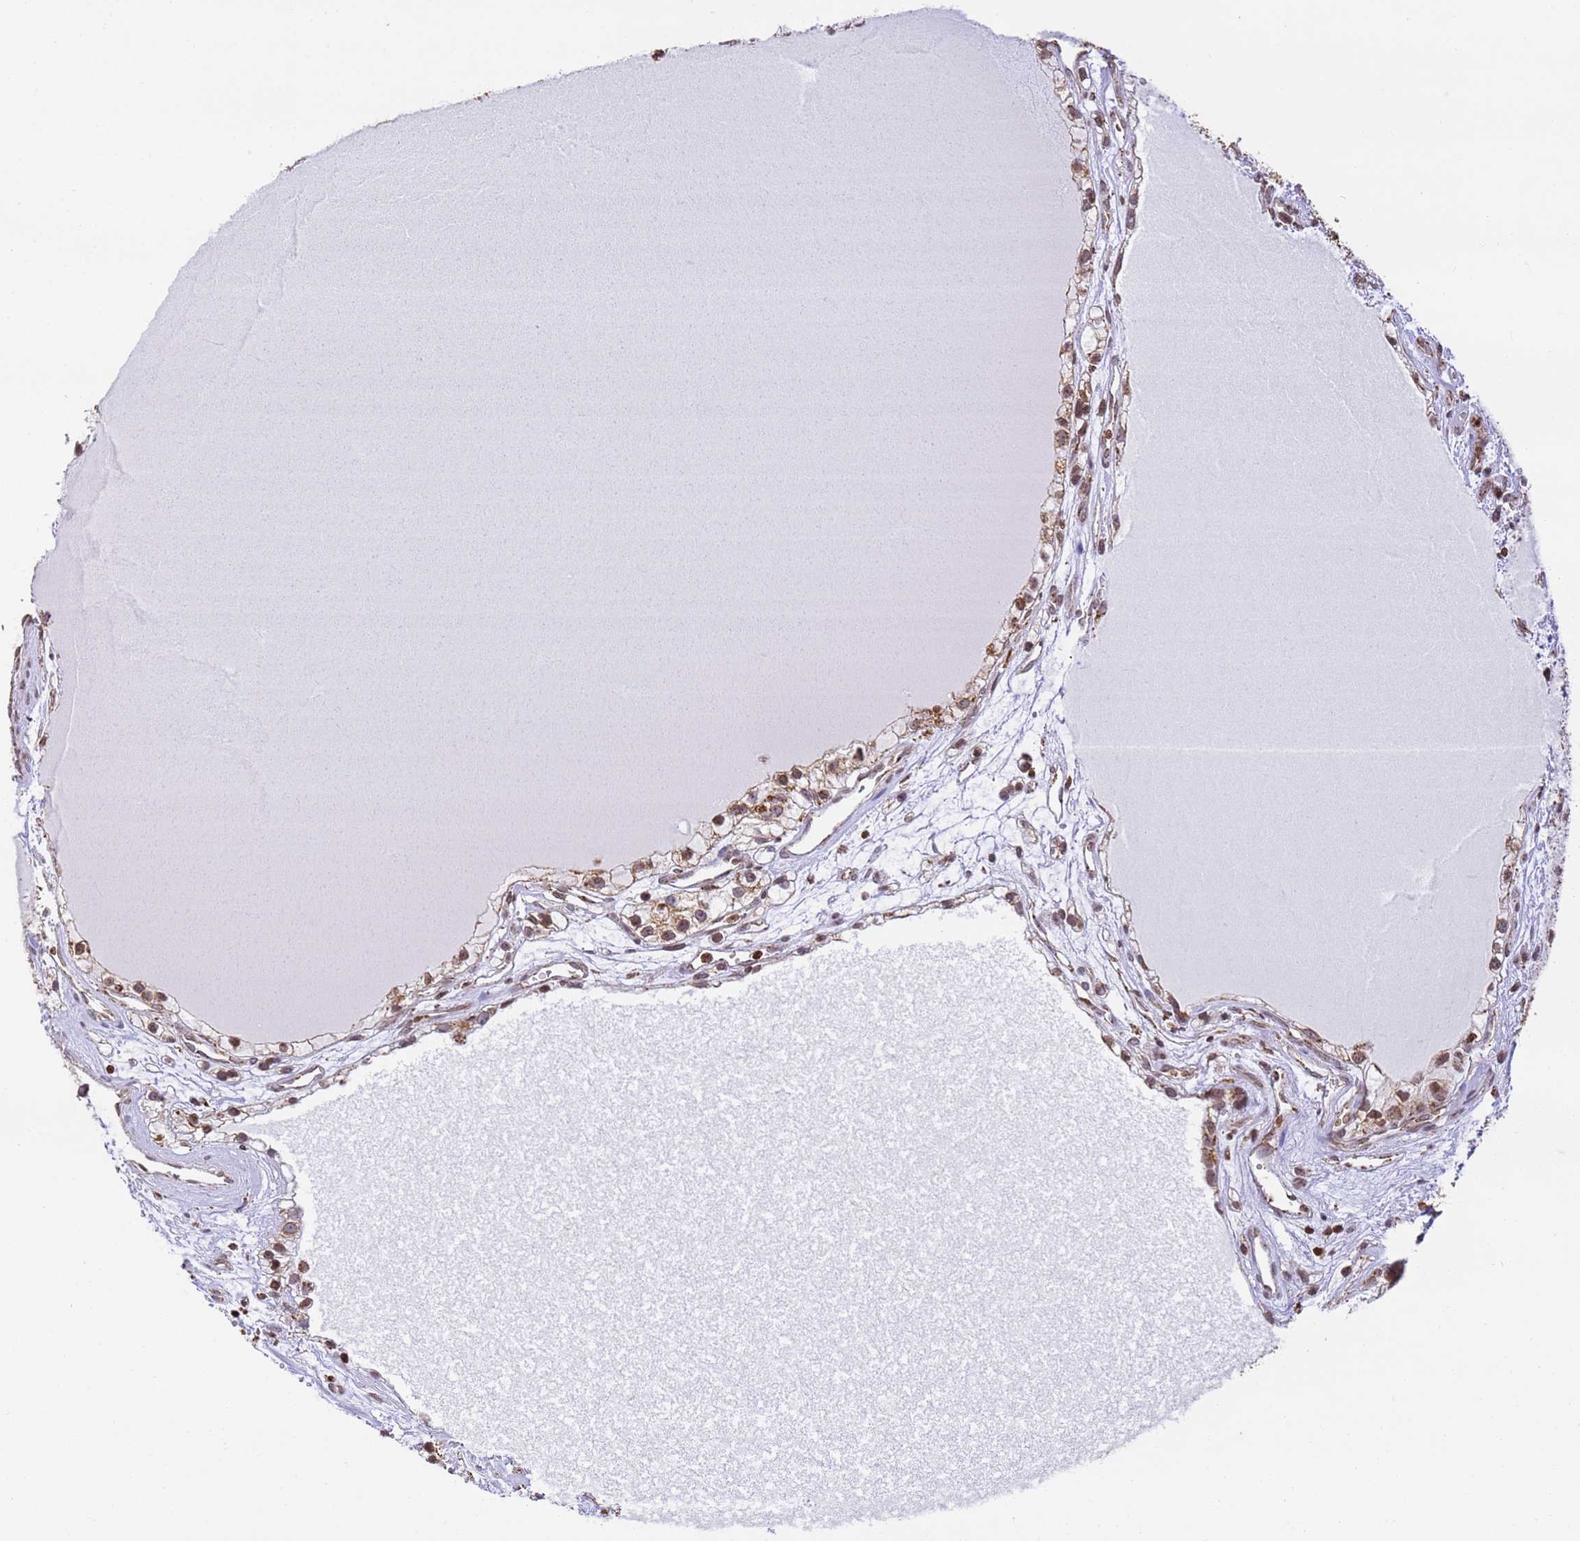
{"staining": {"intensity": "moderate", "quantity": ">75%", "location": "cytoplasmic/membranous,nuclear"}, "tissue": "renal cancer", "cell_type": "Tumor cells", "image_type": "cancer", "snomed": [{"axis": "morphology", "description": "Adenocarcinoma, NOS"}, {"axis": "topography", "description": "Kidney"}], "caption": "Renal adenocarcinoma was stained to show a protein in brown. There is medium levels of moderate cytoplasmic/membranous and nuclear expression in about >75% of tumor cells.", "gene": "HSPE1", "patient": {"sex": "female", "age": 57}}